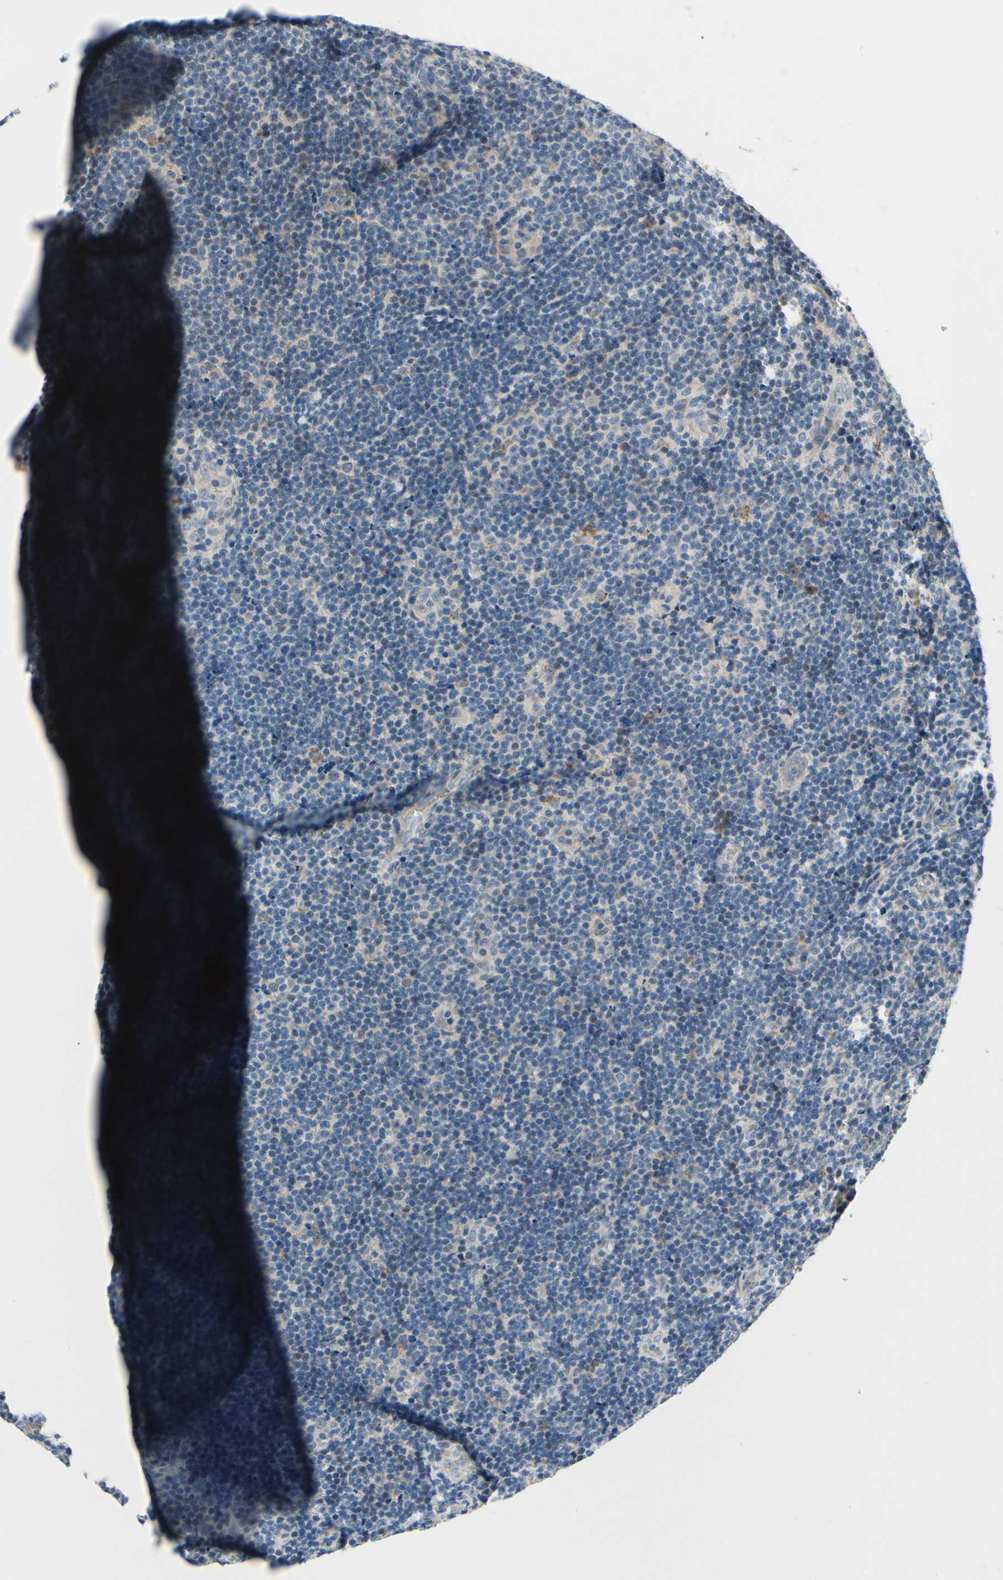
{"staining": {"intensity": "negative", "quantity": "none", "location": "none"}, "tissue": "lymphoma", "cell_type": "Tumor cells", "image_type": "cancer", "snomed": [{"axis": "morphology", "description": "Malignant lymphoma, non-Hodgkin's type, Low grade"}, {"axis": "topography", "description": "Lymph node"}], "caption": "Immunohistochemistry (IHC) of human low-grade malignant lymphoma, non-Hodgkin's type reveals no expression in tumor cells.", "gene": "NFASC", "patient": {"sex": "male", "age": 83}}